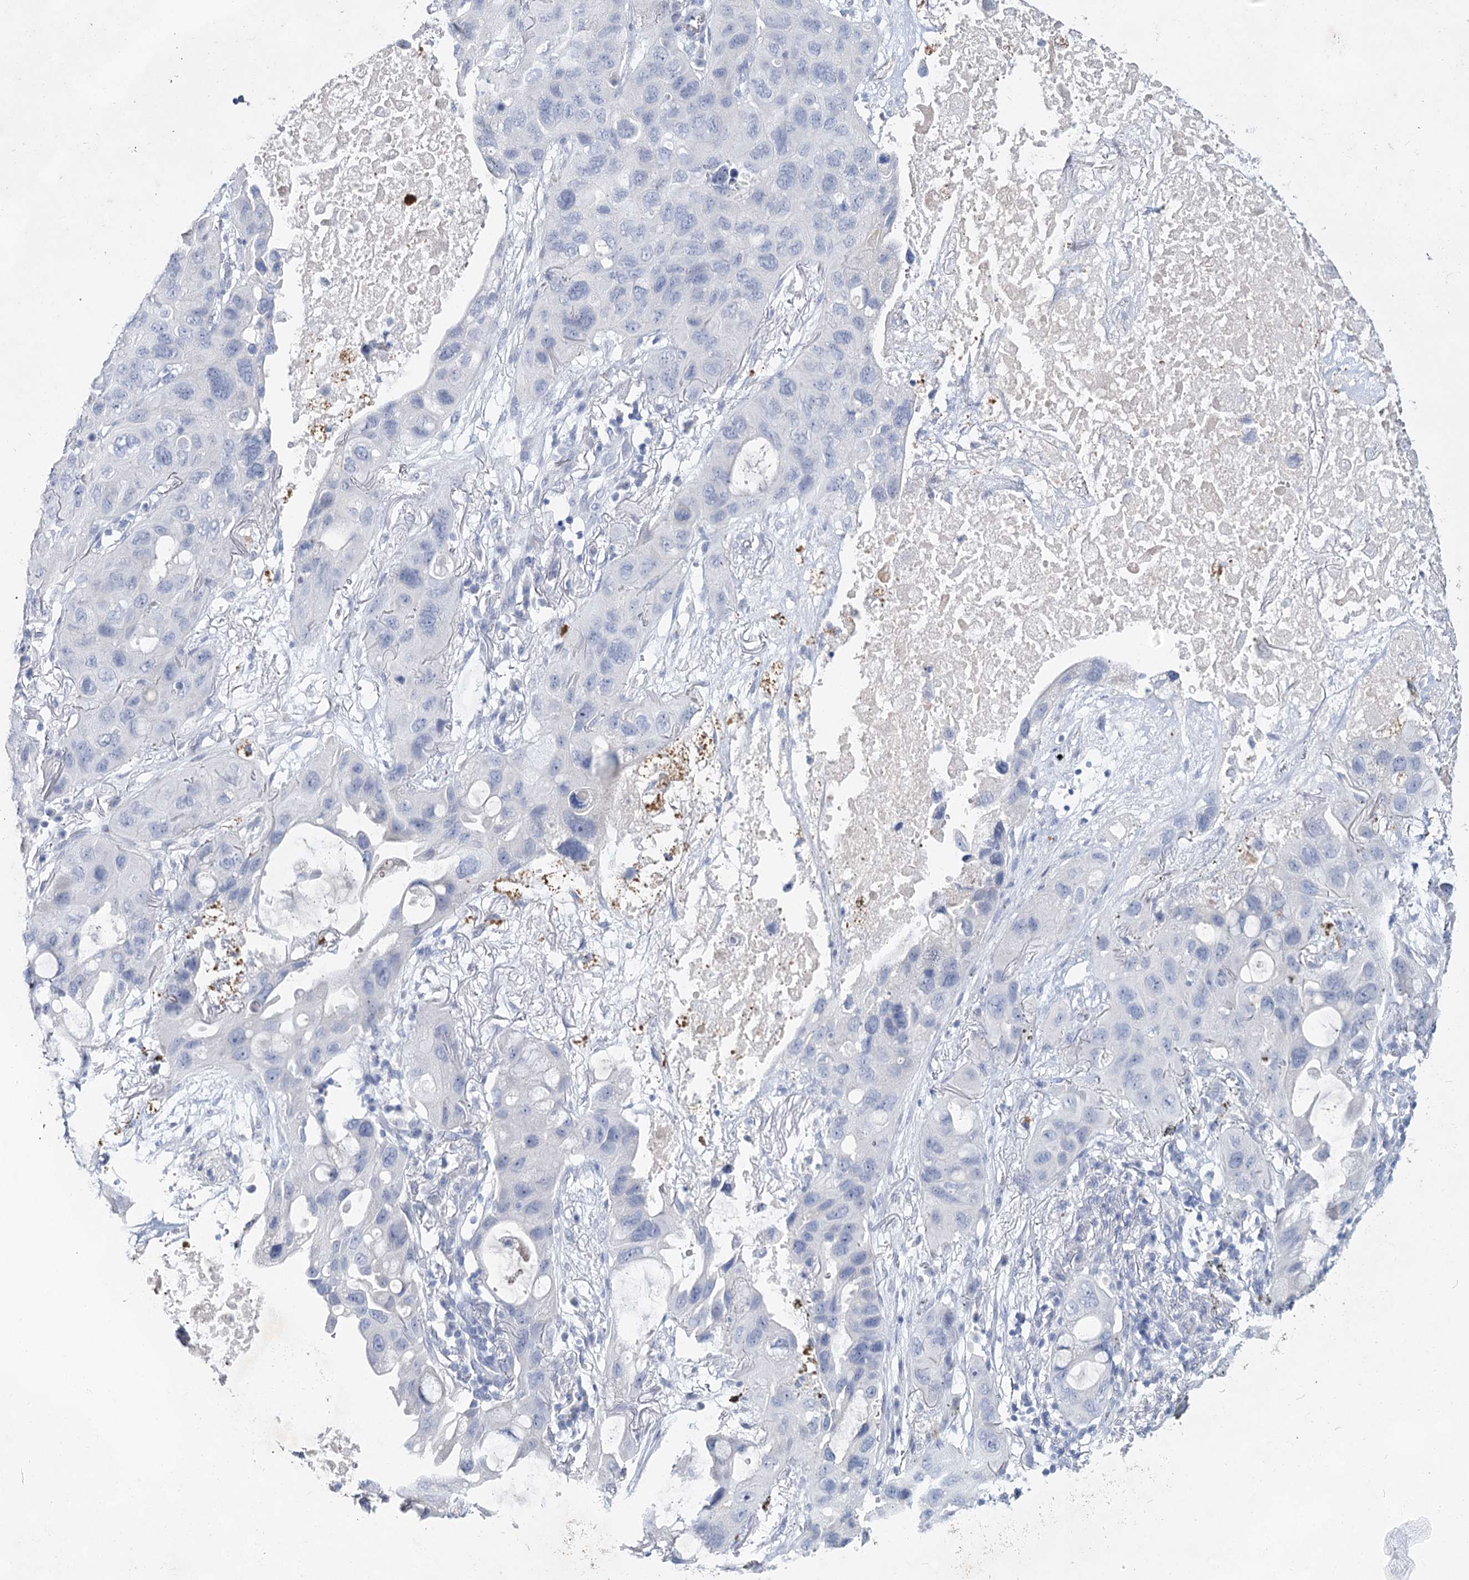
{"staining": {"intensity": "negative", "quantity": "none", "location": "none"}, "tissue": "lung cancer", "cell_type": "Tumor cells", "image_type": "cancer", "snomed": [{"axis": "morphology", "description": "Squamous cell carcinoma, NOS"}, {"axis": "topography", "description": "Lung"}], "caption": "Immunohistochemistry (IHC) micrograph of neoplastic tissue: squamous cell carcinoma (lung) stained with DAB (3,3'-diaminobenzidine) demonstrates no significant protein positivity in tumor cells.", "gene": "CCDC73", "patient": {"sex": "female", "age": 73}}